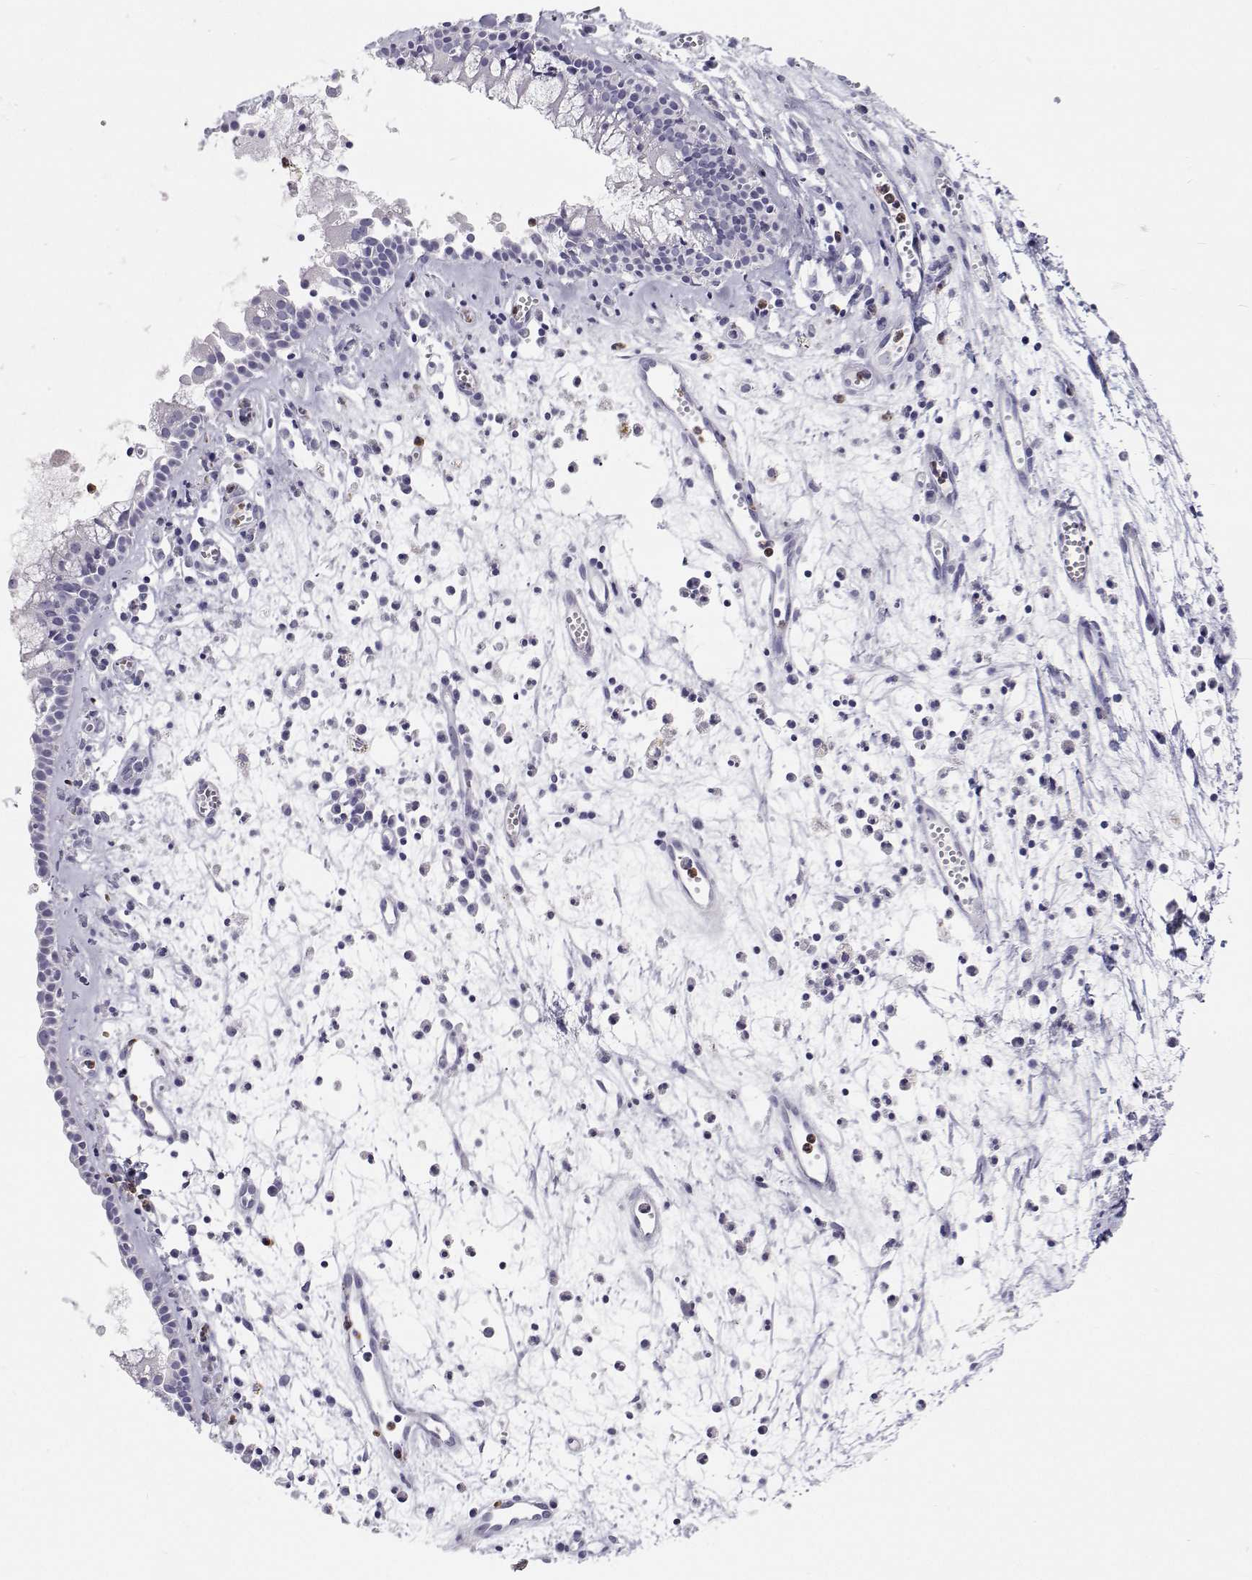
{"staining": {"intensity": "negative", "quantity": "none", "location": "none"}, "tissue": "nasopharynx", "cell_type": "Respiratory epithelial cells", "image_type": "normal", "snomed": [{"axis": "morphology", "description": "Normal tissue, NOS"}, {"axis": "topography", "description": "Nasopharynx"}], "caption": "High power microscopy photomicrograph of an IHC histopathology image of unremarkable nasopharynx, revealing no significant positivity in respiratory epithelial cells. (DAB immunohistochemistry with hematoxylin counter stain).", "gene": "SFTPB", "patient": {"sex": "female", "age": 52}}